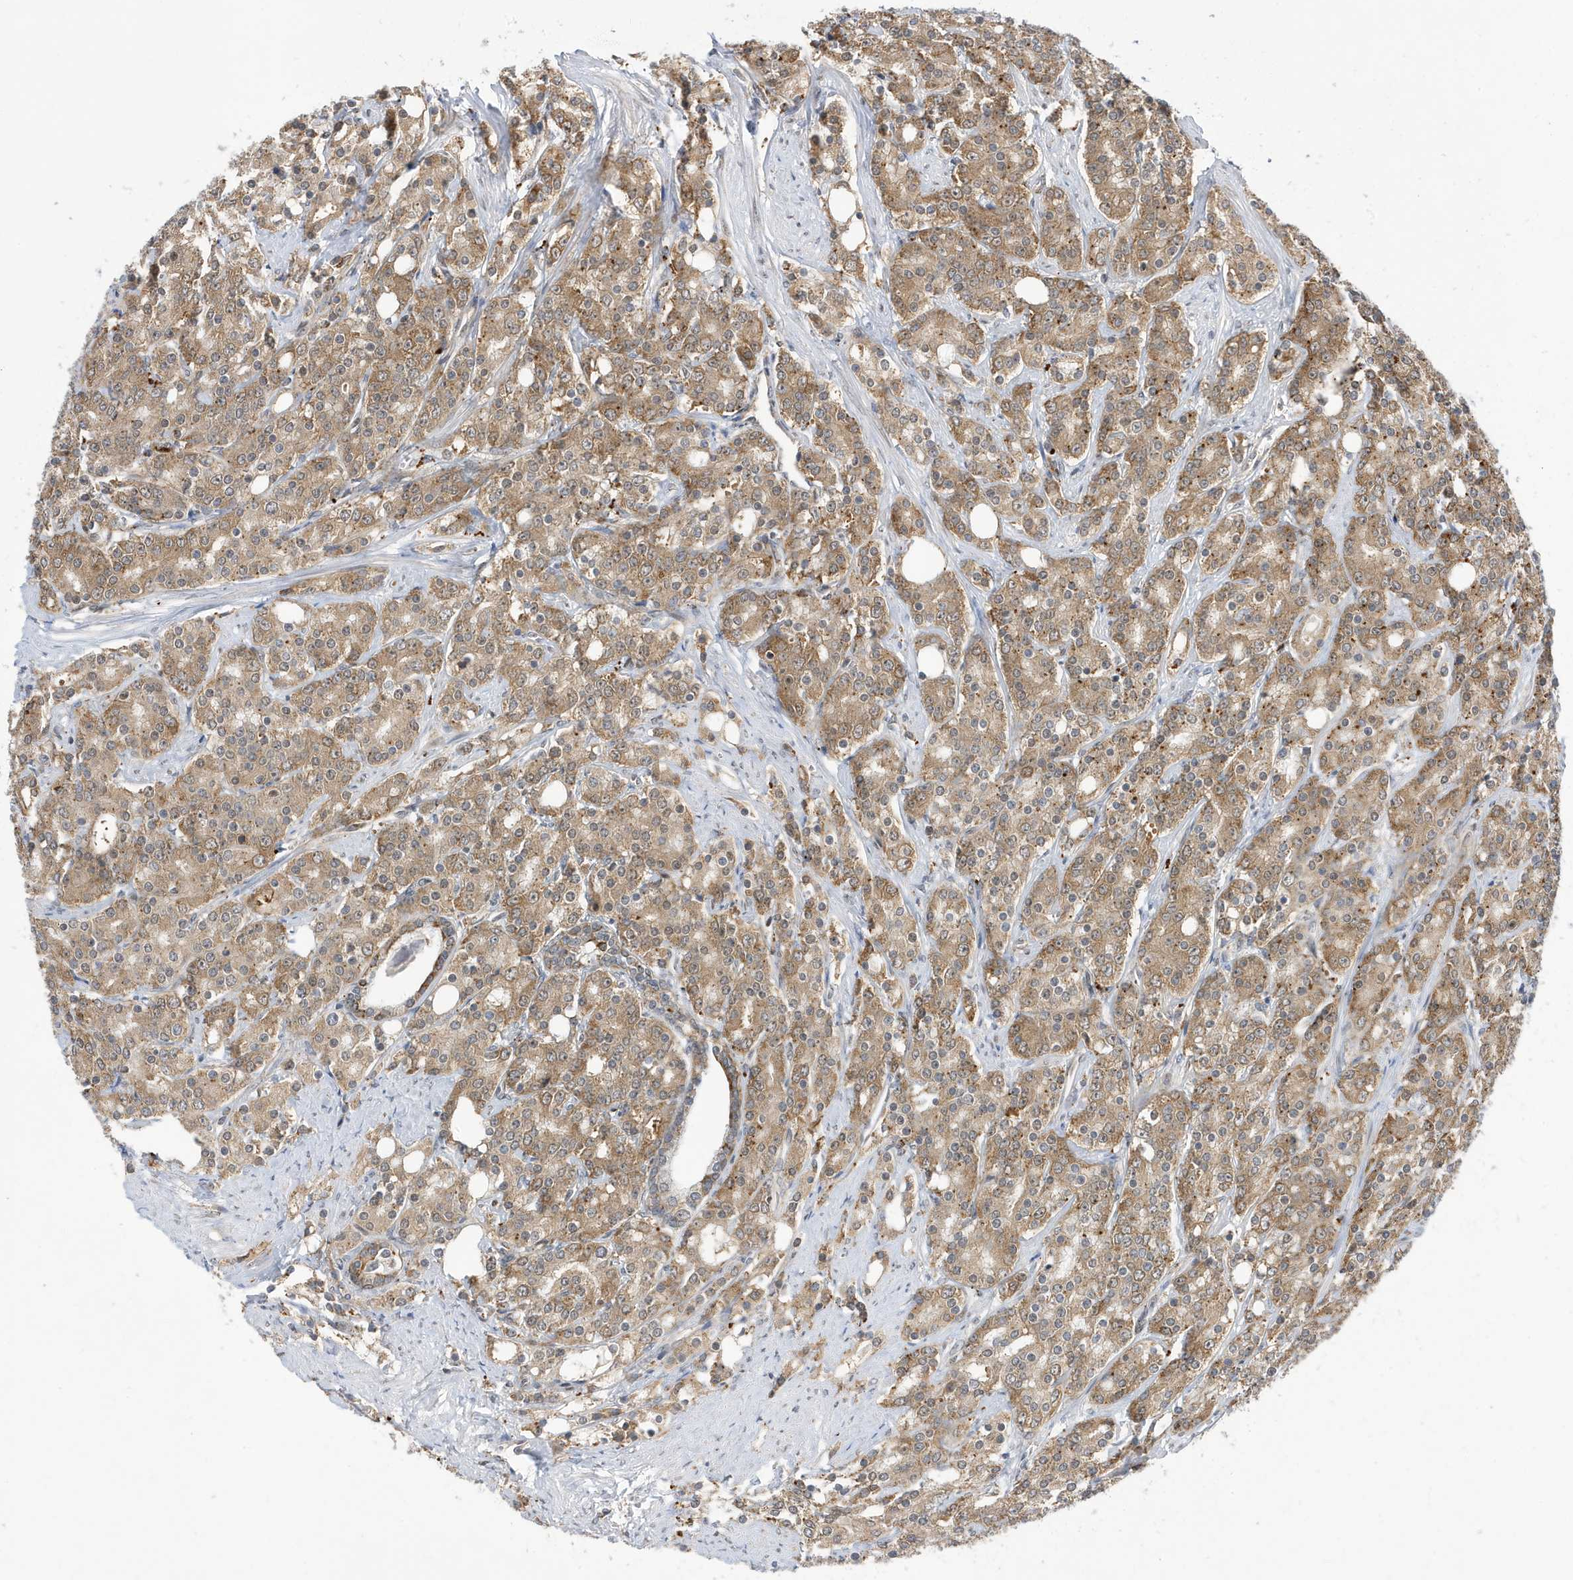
{"staining": {"intensity": "moderate", "quantity": ">75%", "location": "cytoplasmic/membranous"}, "tissue": "prostate cancer", "cell_type": "Tumor cells", "image_type": "cancer", "snomed": [{"axis": "morphology", "description": "Adenocarcinoma, High grade"}, {"axis": "topography", "description": "Prostate"}], "caption": "Immunohistochemistry (DAB) staining of prostate cancer (adenocarcinoma (high-grade)) shows moderate cytoplasmic/membranous protein expression in approximately >75% of tumor cells.", "gene": "ZNF507", "patient": {"sex": "male", "age": 62}}